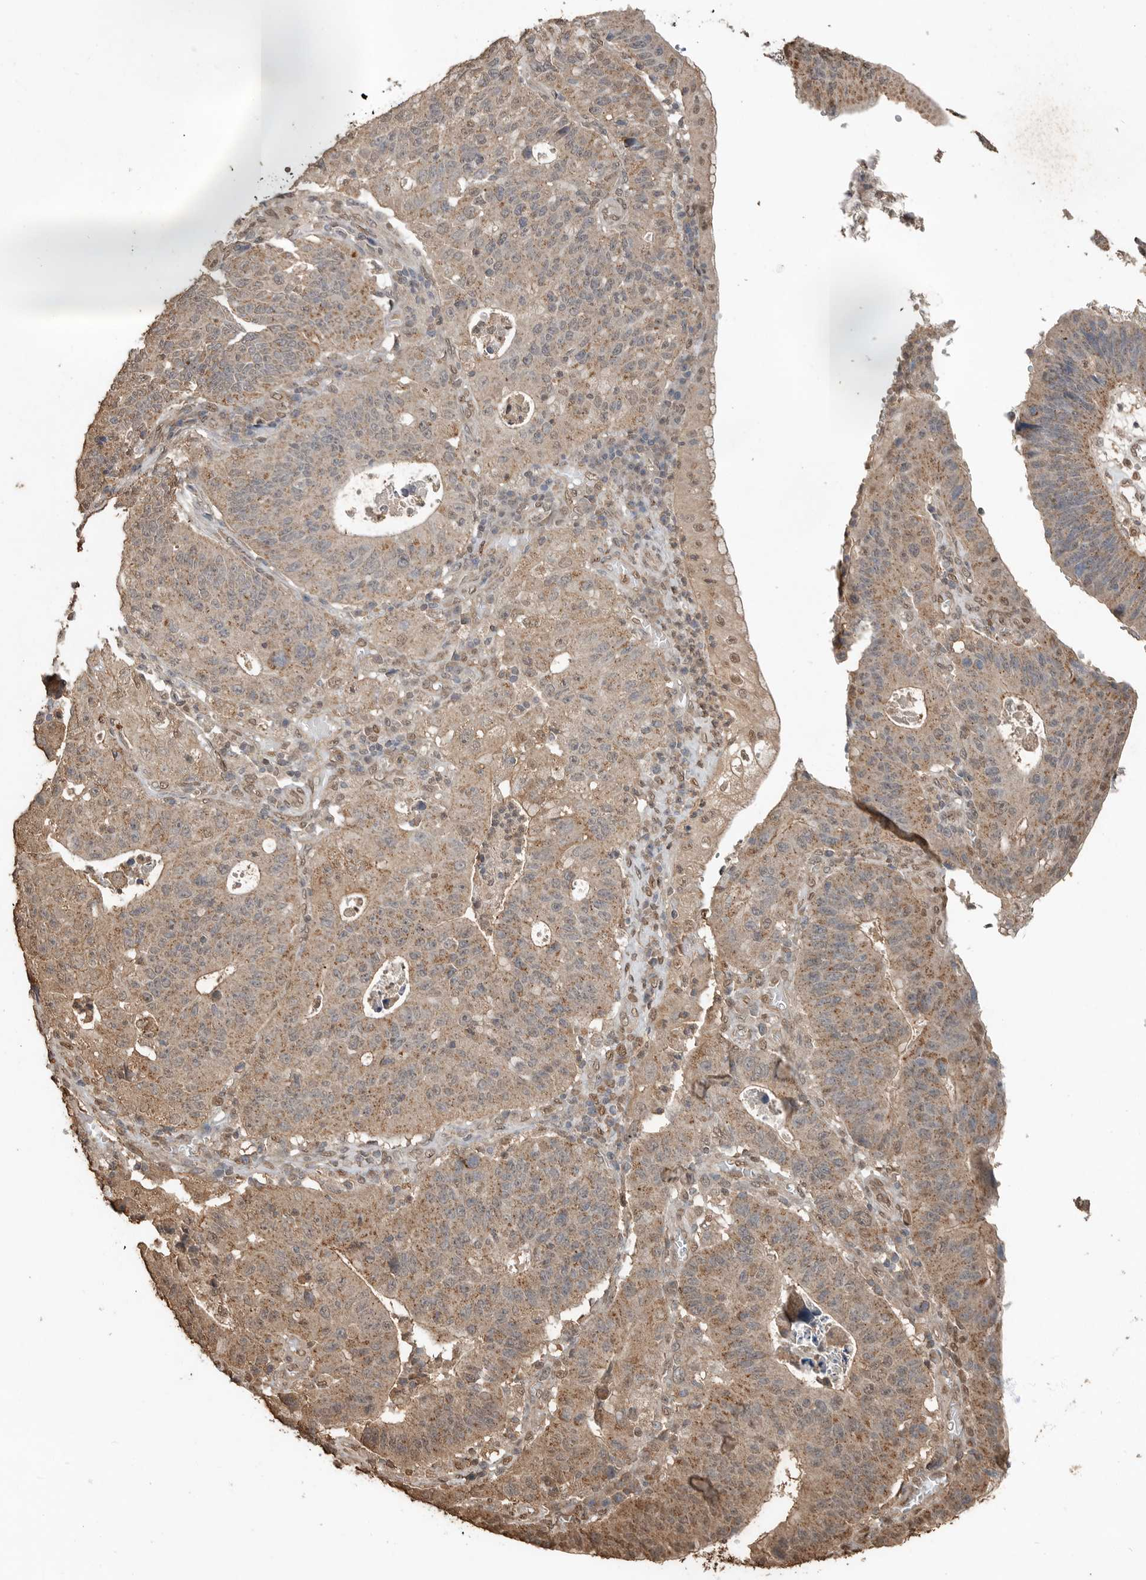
{"staining": {"intensity": "moderate", "quantity": ">75%", "location": "cytoplasmic/membranous"}, "tissue": "stomach cancer", "cell_type": "Tumor cells", "image_type": "cancer", "snomed": [{"axis": "morphology", "description": "Adenocarcinoma, NOS"}, {"axis": "topography", "description": "Stomach"}], "caption": "High-power microscopy captured an immunohistochemistry photomicrograph of stomach adenocarcinoma, revealing moderate cytoplasmic/membranous expression in about >75% of tumor cells.", "gene": "BLZF1", "patient": {"sex": "male", "age": 59}}